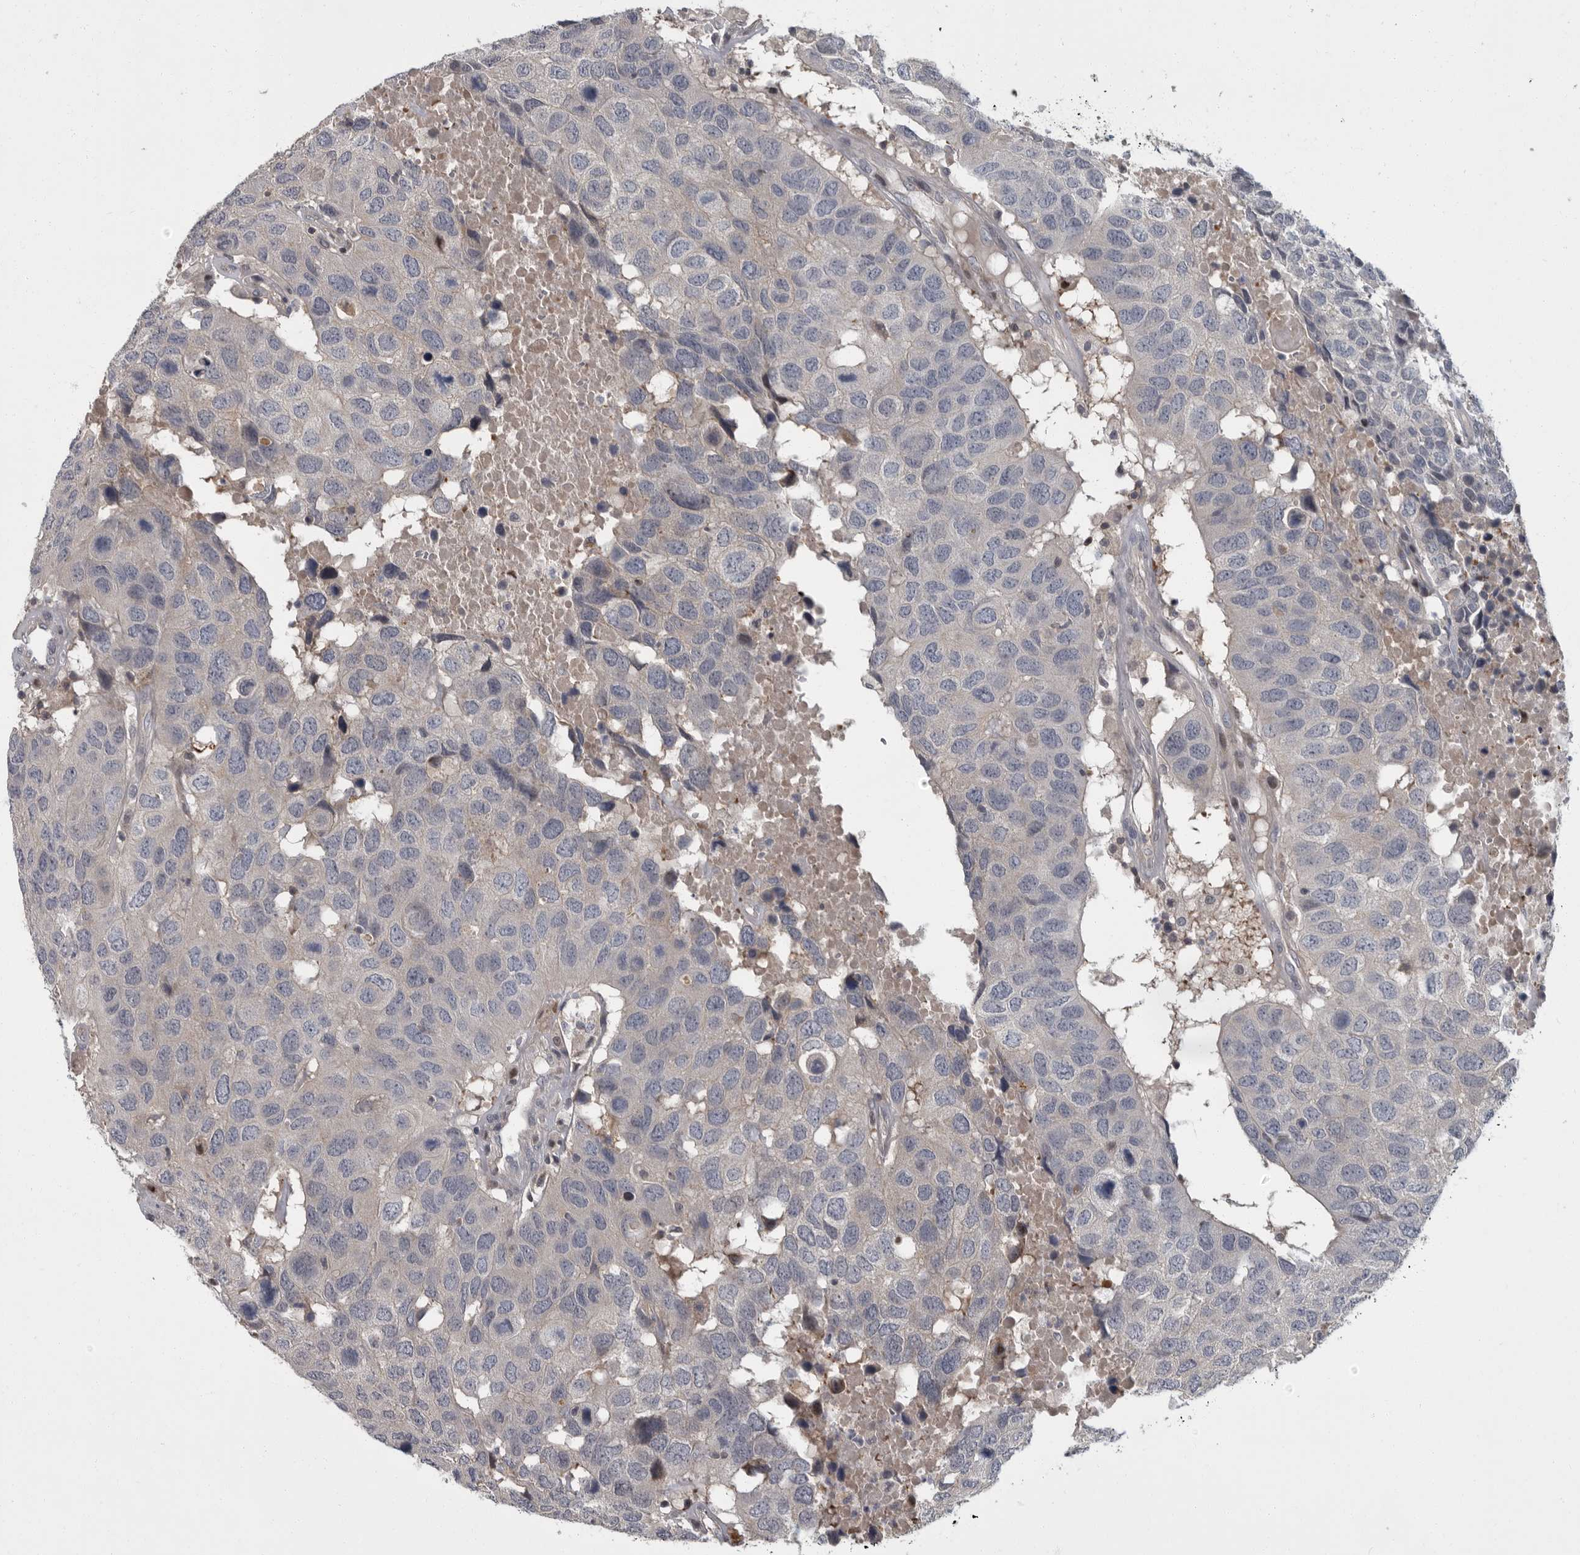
{"staining": {"intensity": "negative", "quantity": "none", "location": "none"}, "tissue": "head and neck cancer", "cell_type": "Tumor cells", "image_type": "cancer", "snomed": [{"axis": "morphology", "description": "Squamous cell carcinoma, NOS"}, {"axis": "topography", "description": "Head-Neck"}], "caption": "Immunohistochemistry (IHC) image of head and neck cancer stained for a protein (brown), which exhibits no expression in tumor cells.", "gene": "PDE7A", "patient": {"sex": "male", "age": 66}}